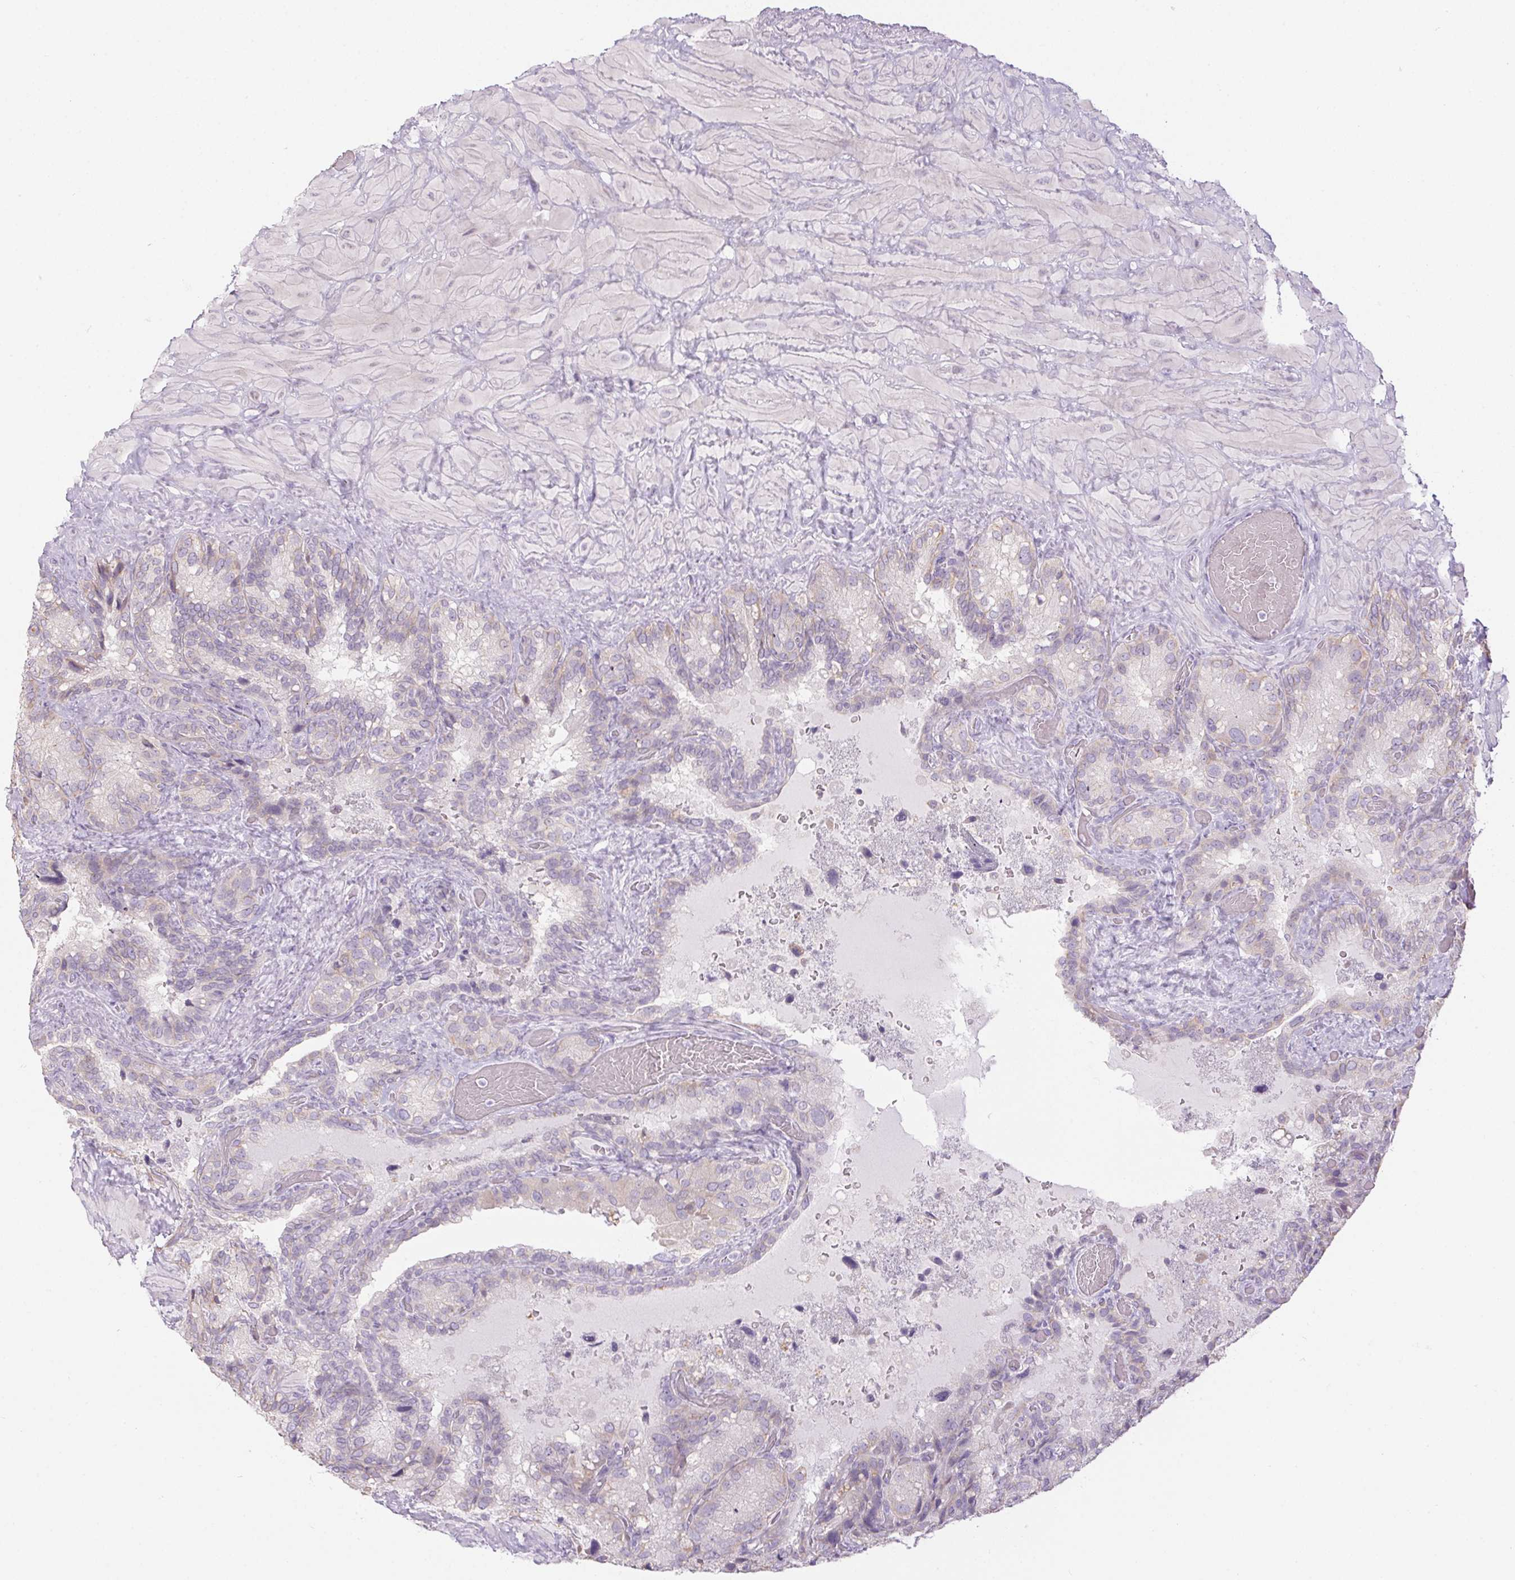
{"staining": {"intensity": "negative", "quantity": "none", "location": "none"}, "tissue": "seminal vesicle", "cell_type": "Glandular cells", "image_type": "normal", "snomed": [{"axis": "morphology", "description": "Normal tissue, NOS"}, {"axis": "topography", "description": "Seminal veicle"}], "caption": "This histopathology image is of unremarkable seminal vesicle stained with immunohistochemistry (IHC) to label a protein in brown with the nuclei are counter-stained blue. There is no staining in glandular cells.", "gene": "CTCFL", "patient": {"sex": "male", "age": 60}}